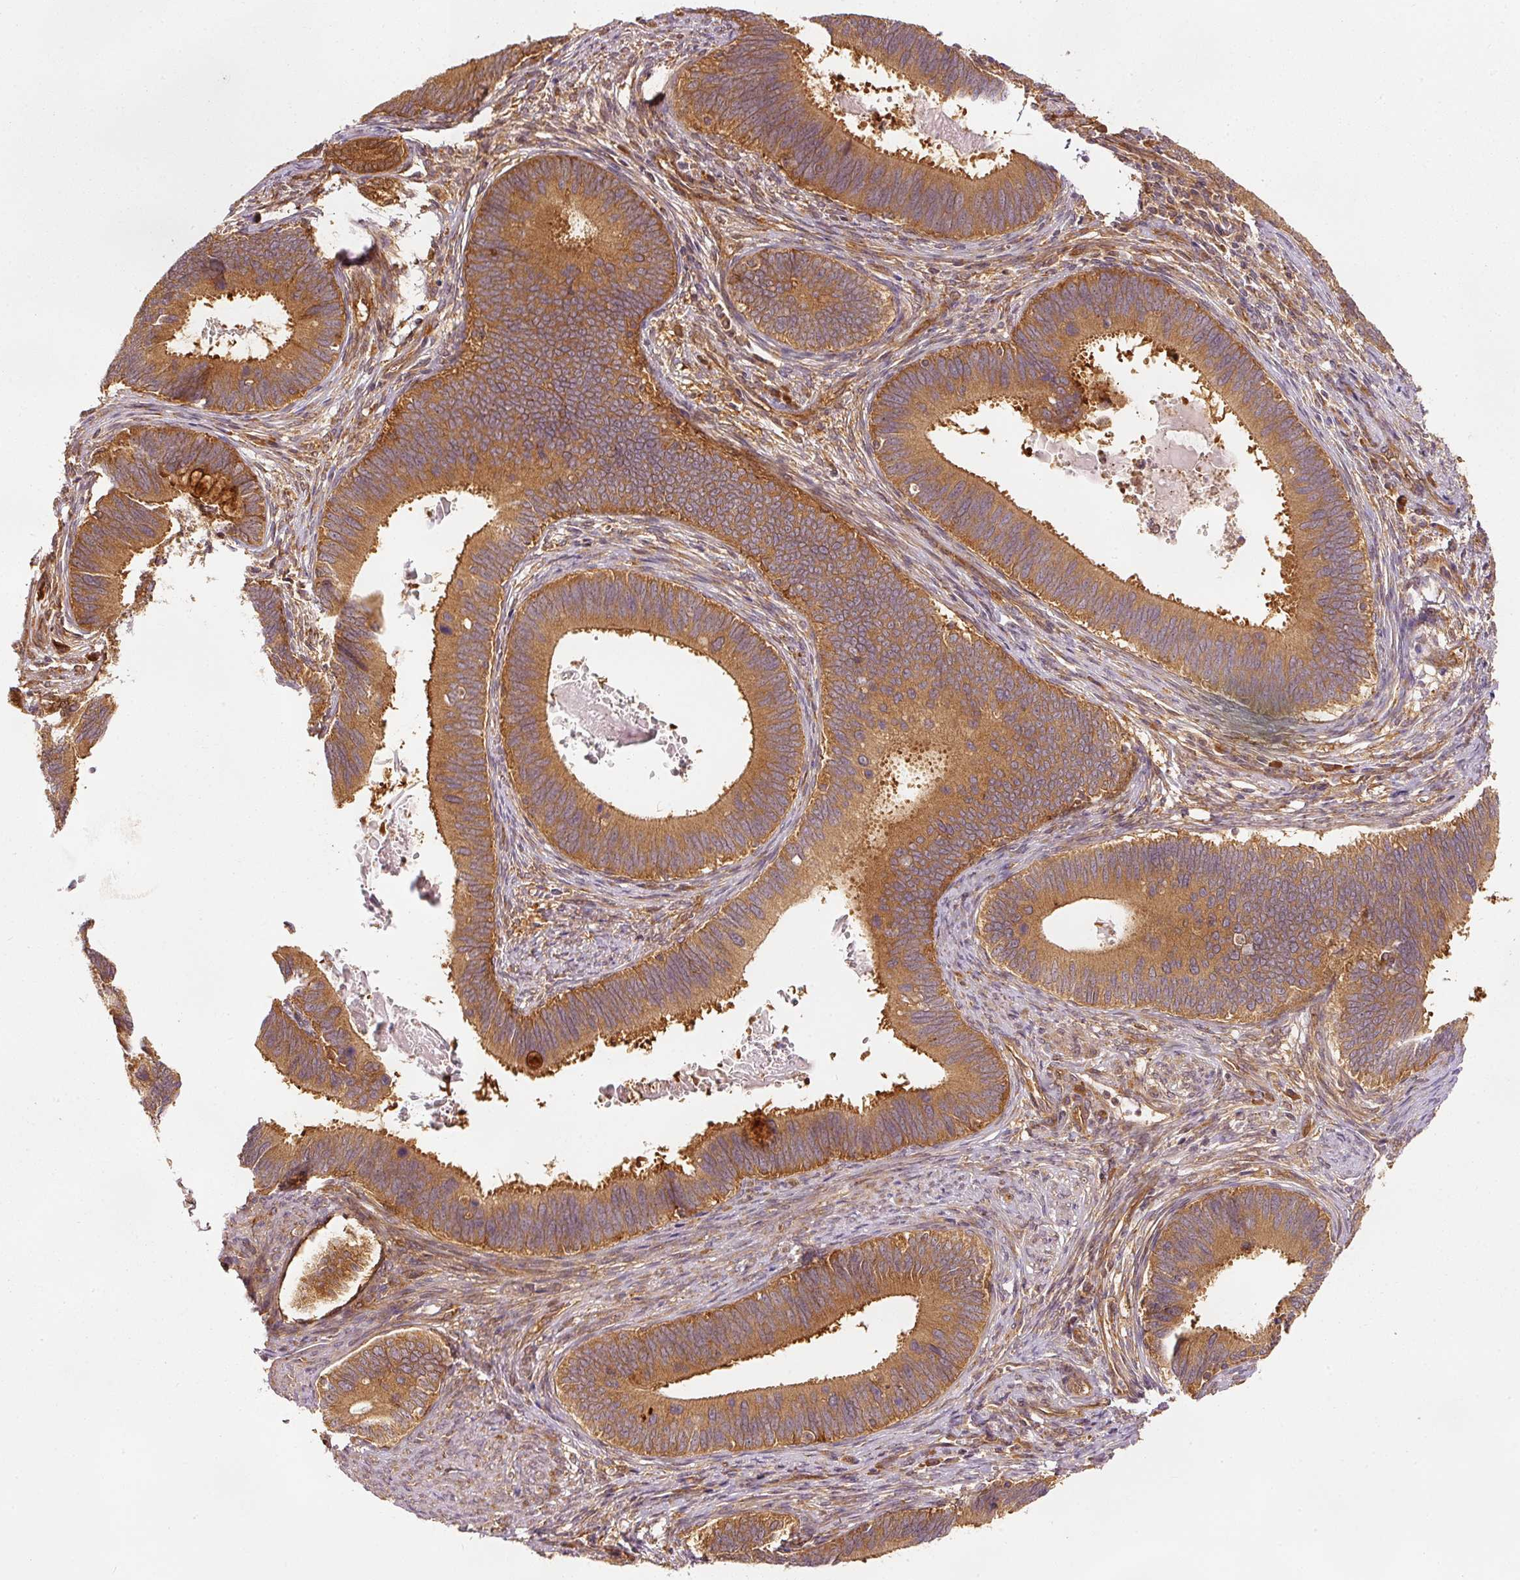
{"staining": {"intensity": "strong", "quantity": ">75%", "location": "cytoplasmic/membranous"}, "tissue": "cervical cancer", "cell_type": "Tumor cells", "image_type": "cancer", "snomed": [{"axis": "morphology", "description": "Adenocarcinoma, NOS"}, {"axis": "topography", "description": "Cervix"}], "caption": "A high amount of strong cytoplasmic/membranous staining is present in approximately >75% of tumor cells in adenocarcinoma (cervical) tissue.", "gene": "EIF3B", "patient": {"sex": "female", "age": 42}}